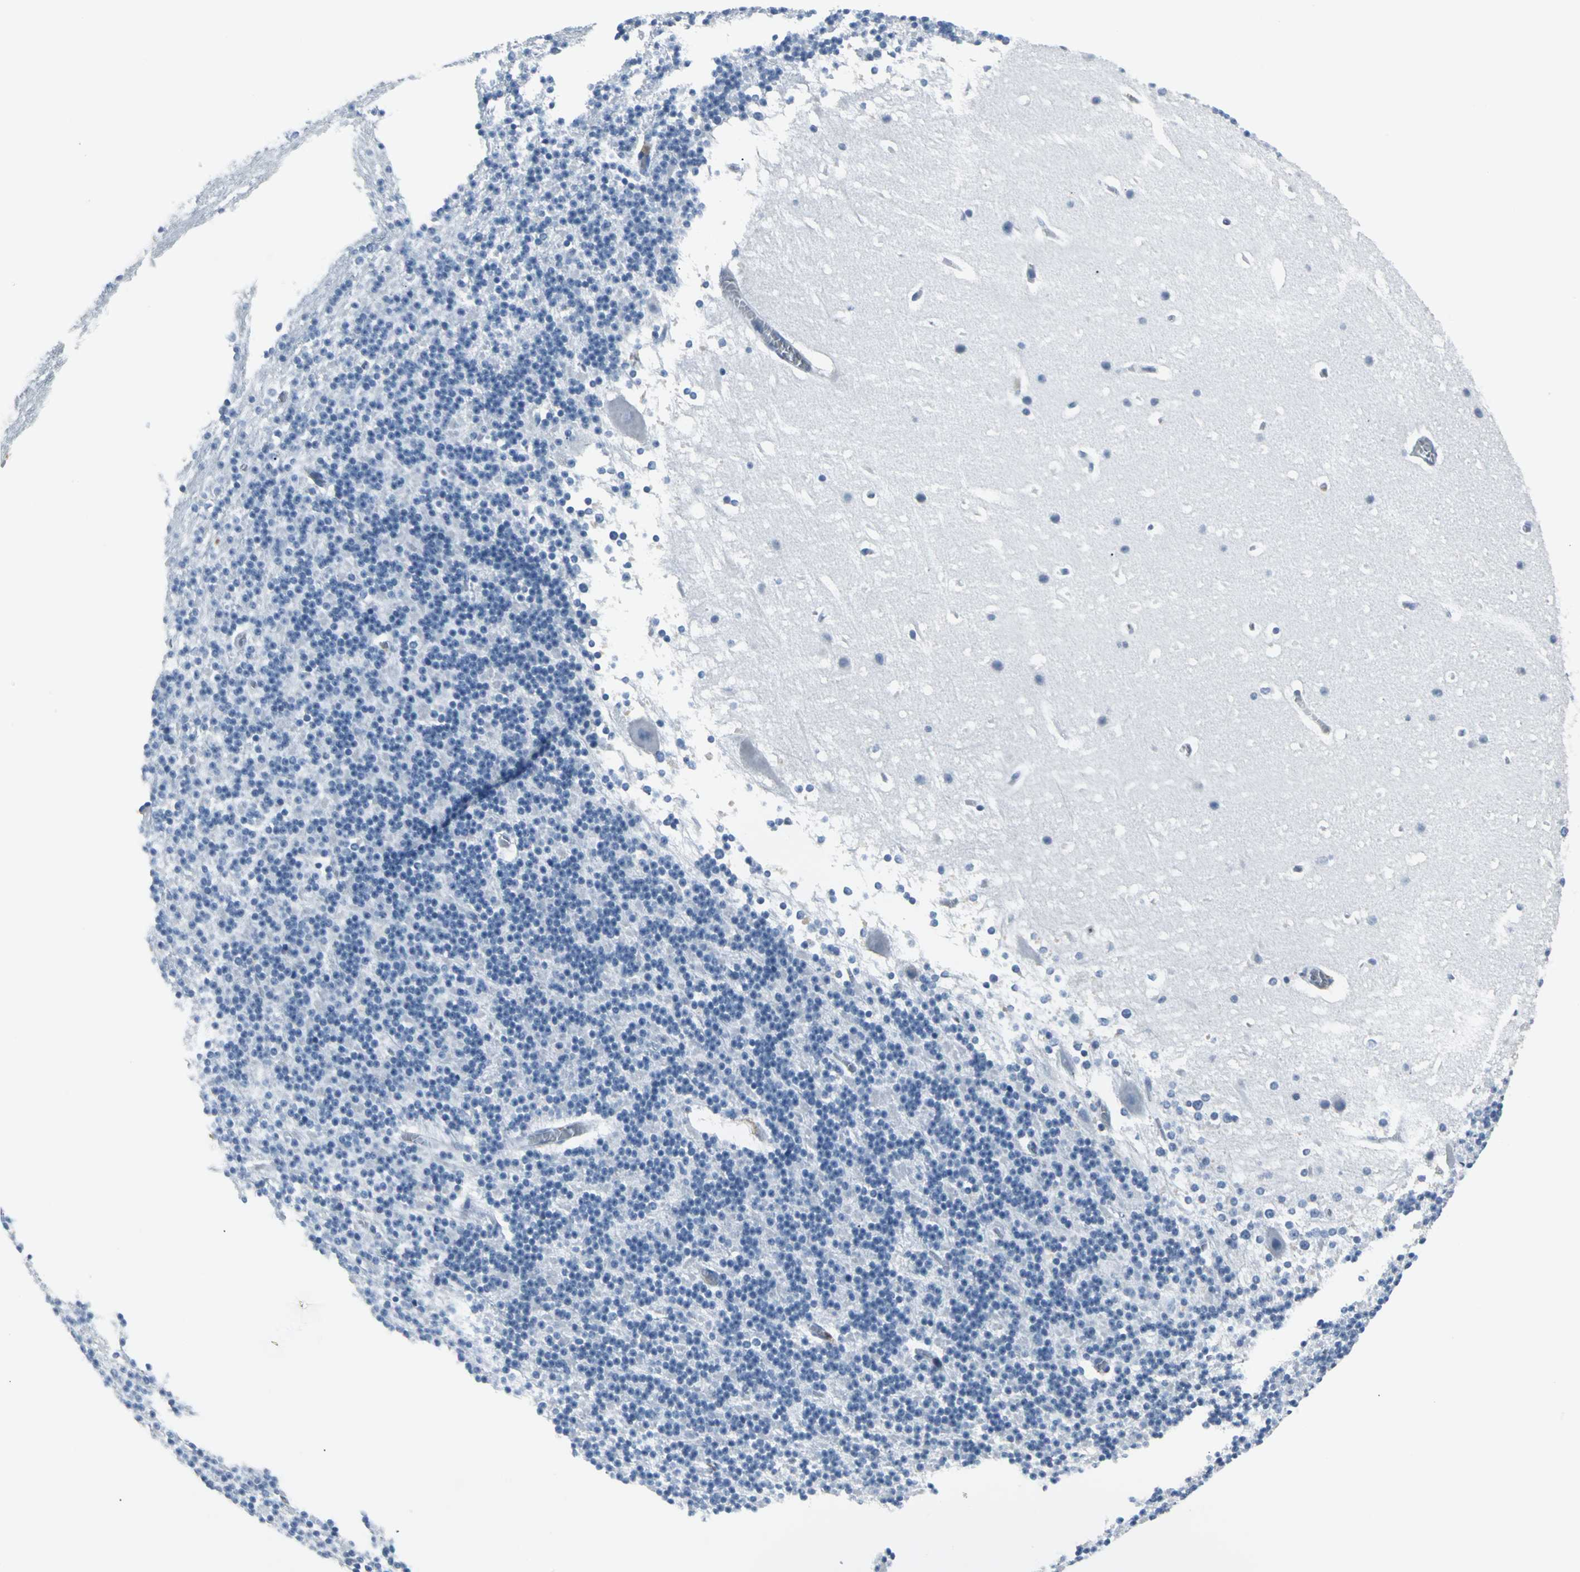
{"staining": {"intensity": "negative", "quantity": "none", "location": "none"}, "tissue": "cerebellum", "cell_type": "Cells in granular layer", "image_type": "normal", "snomed": [{"axis": "morphology", "description": "Normal tissue, NOS"}, {"axis": "topography", "description": "Cerebellum"}], "caption": "Unremarkable cerebellum was stained to show a protein in brown. There is no significant expression in cells in granular layer.", "gene": "IQGAP2", "patient": {"sex": "female", "age": 19}}